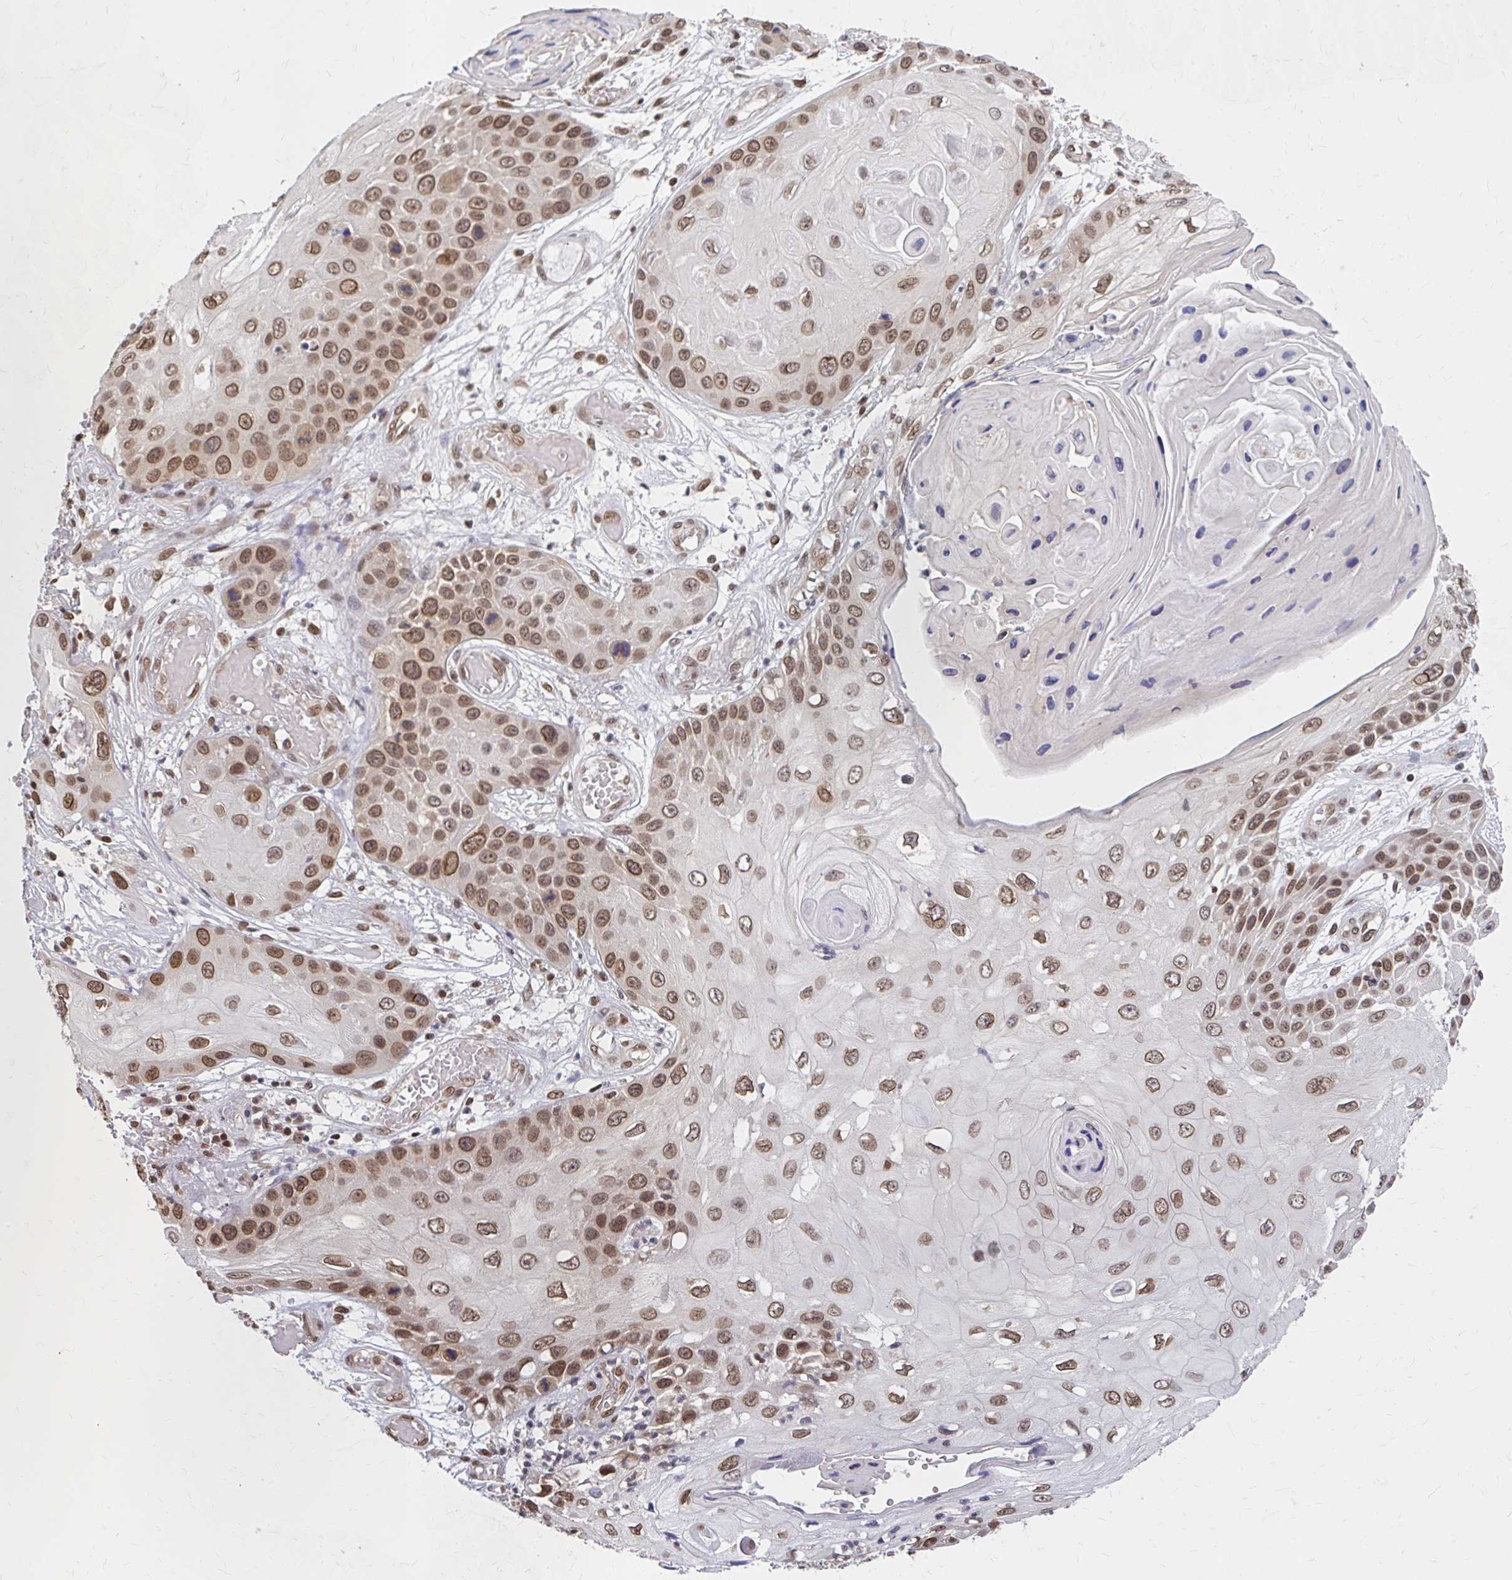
{"staining": {"intensity": "moderate", "quantity": ">75%", "location": "cytoplasmic/membranous,nuclear"}, "tissue": "skin cancer", "cell_type": "Tumor cells", "image_type": "cancer", "snomed": [{"axis": "morphology", "description": "Squamous cell carcinoma, NOS"}, {"axis": "topography", "description": "Skin"}, {"axis": "topography", "description": "Vulva"}], "caption": "Protein analysis of skin cancer (squamous cell carcinoma) tissue reveals moderate cytoplasmic/membranous and nuclear expression in about >75% of tumor cells.", "gene": "XPO1", "patient": {"sex": "female", "age": 44}}